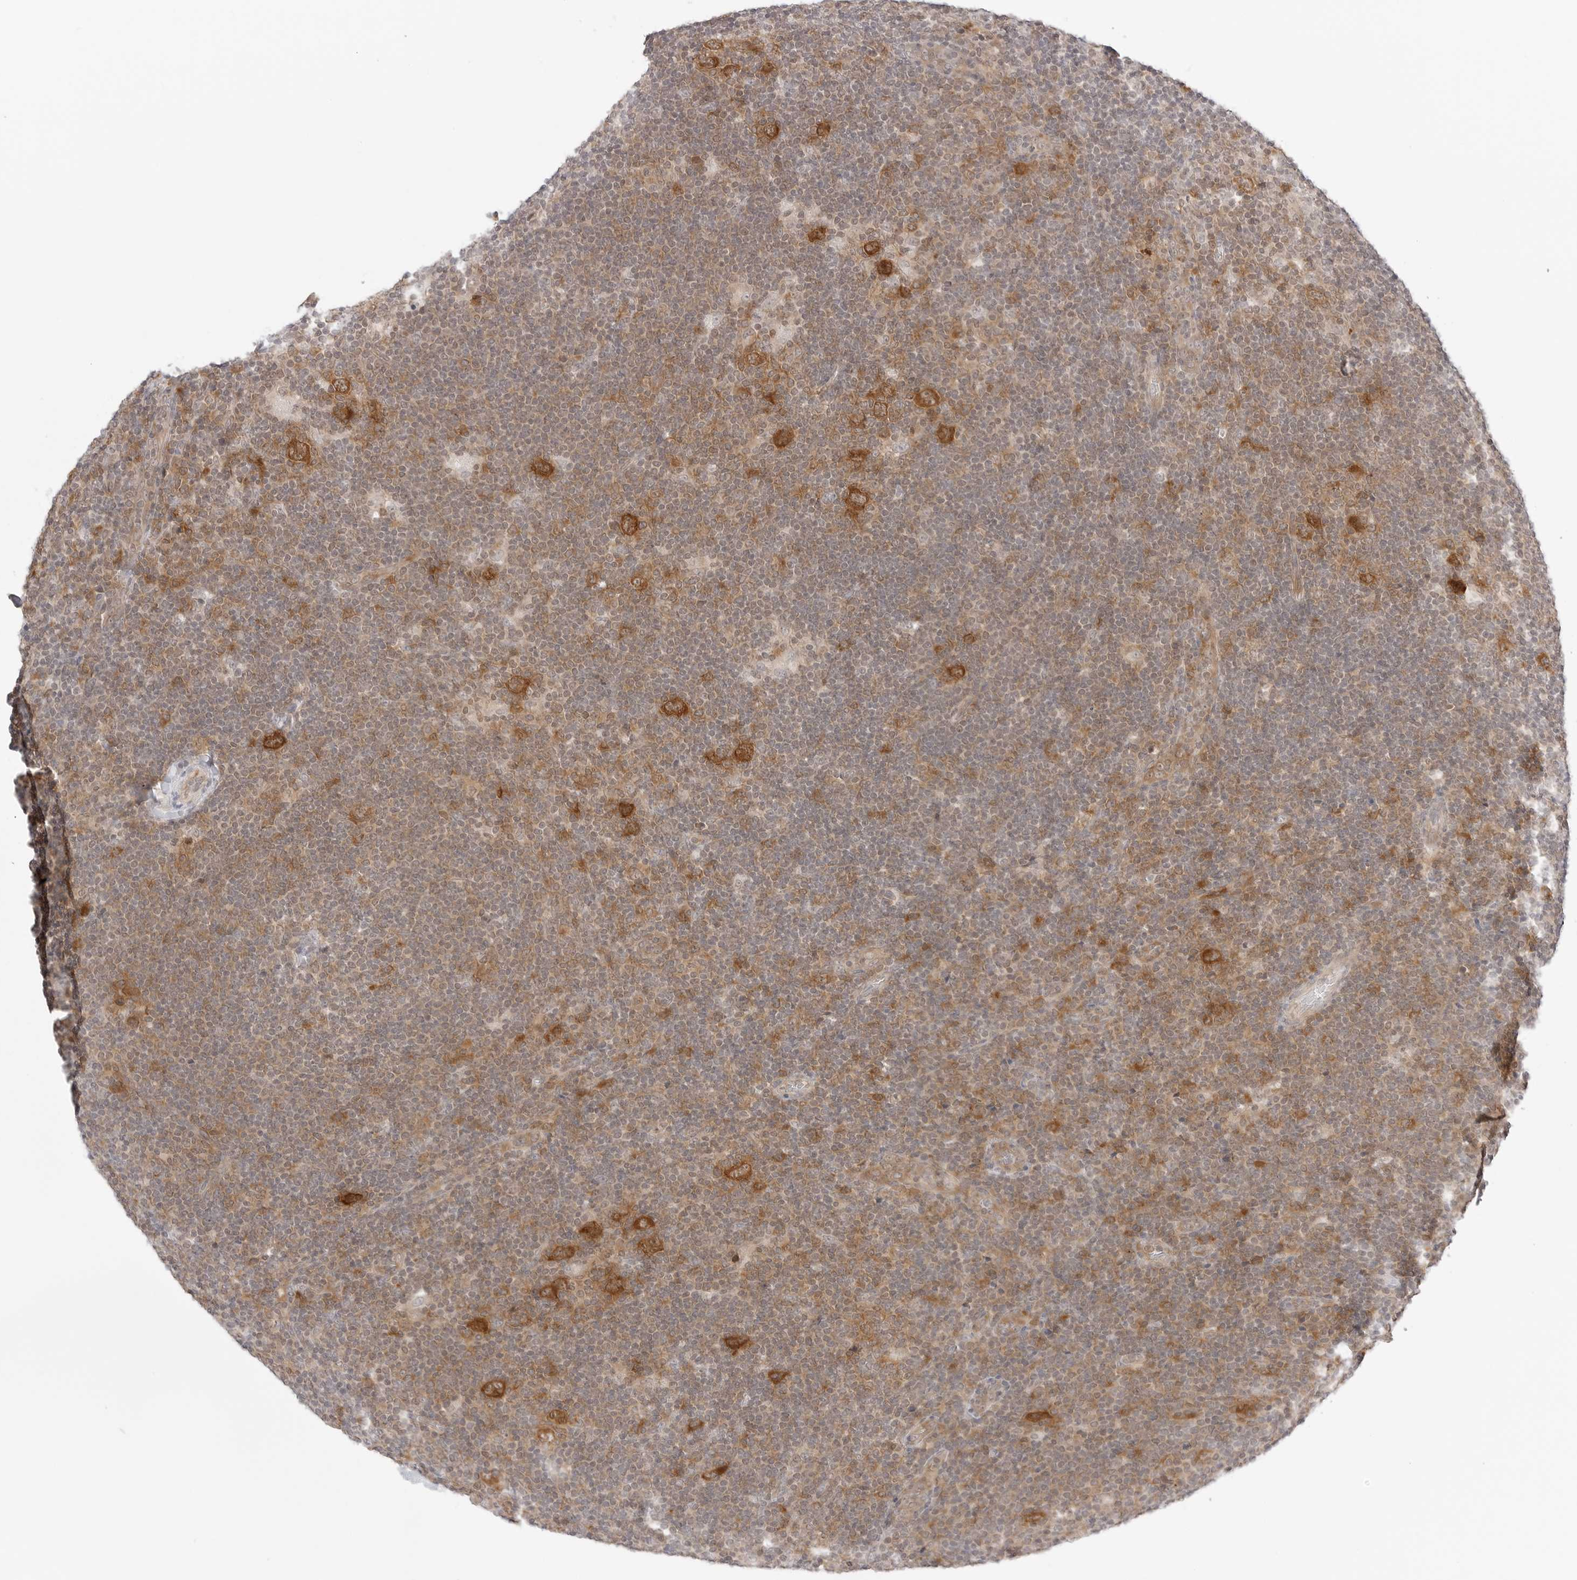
{"staining": {"intensity": "strong", "quantity": ">75%", "location": "cytoplasmic/membranous"}, "tissue": "lymphoma", "cell_type": "Tumor cells", "image_type": "cancer", "snomed": [{"axis": "morphology", "description": "Hodgkin's disease, NOS"}, {"axis": "topography", "description": "Lymph node"}], "caption": "Immunohistochemical staining of lymphoma demonstrates high levels of strong cytoplasmic/membranous expression in about >75% of tumor cells.", "gene": "NUDC", "patient": {"sex": "female", "age": 57}}